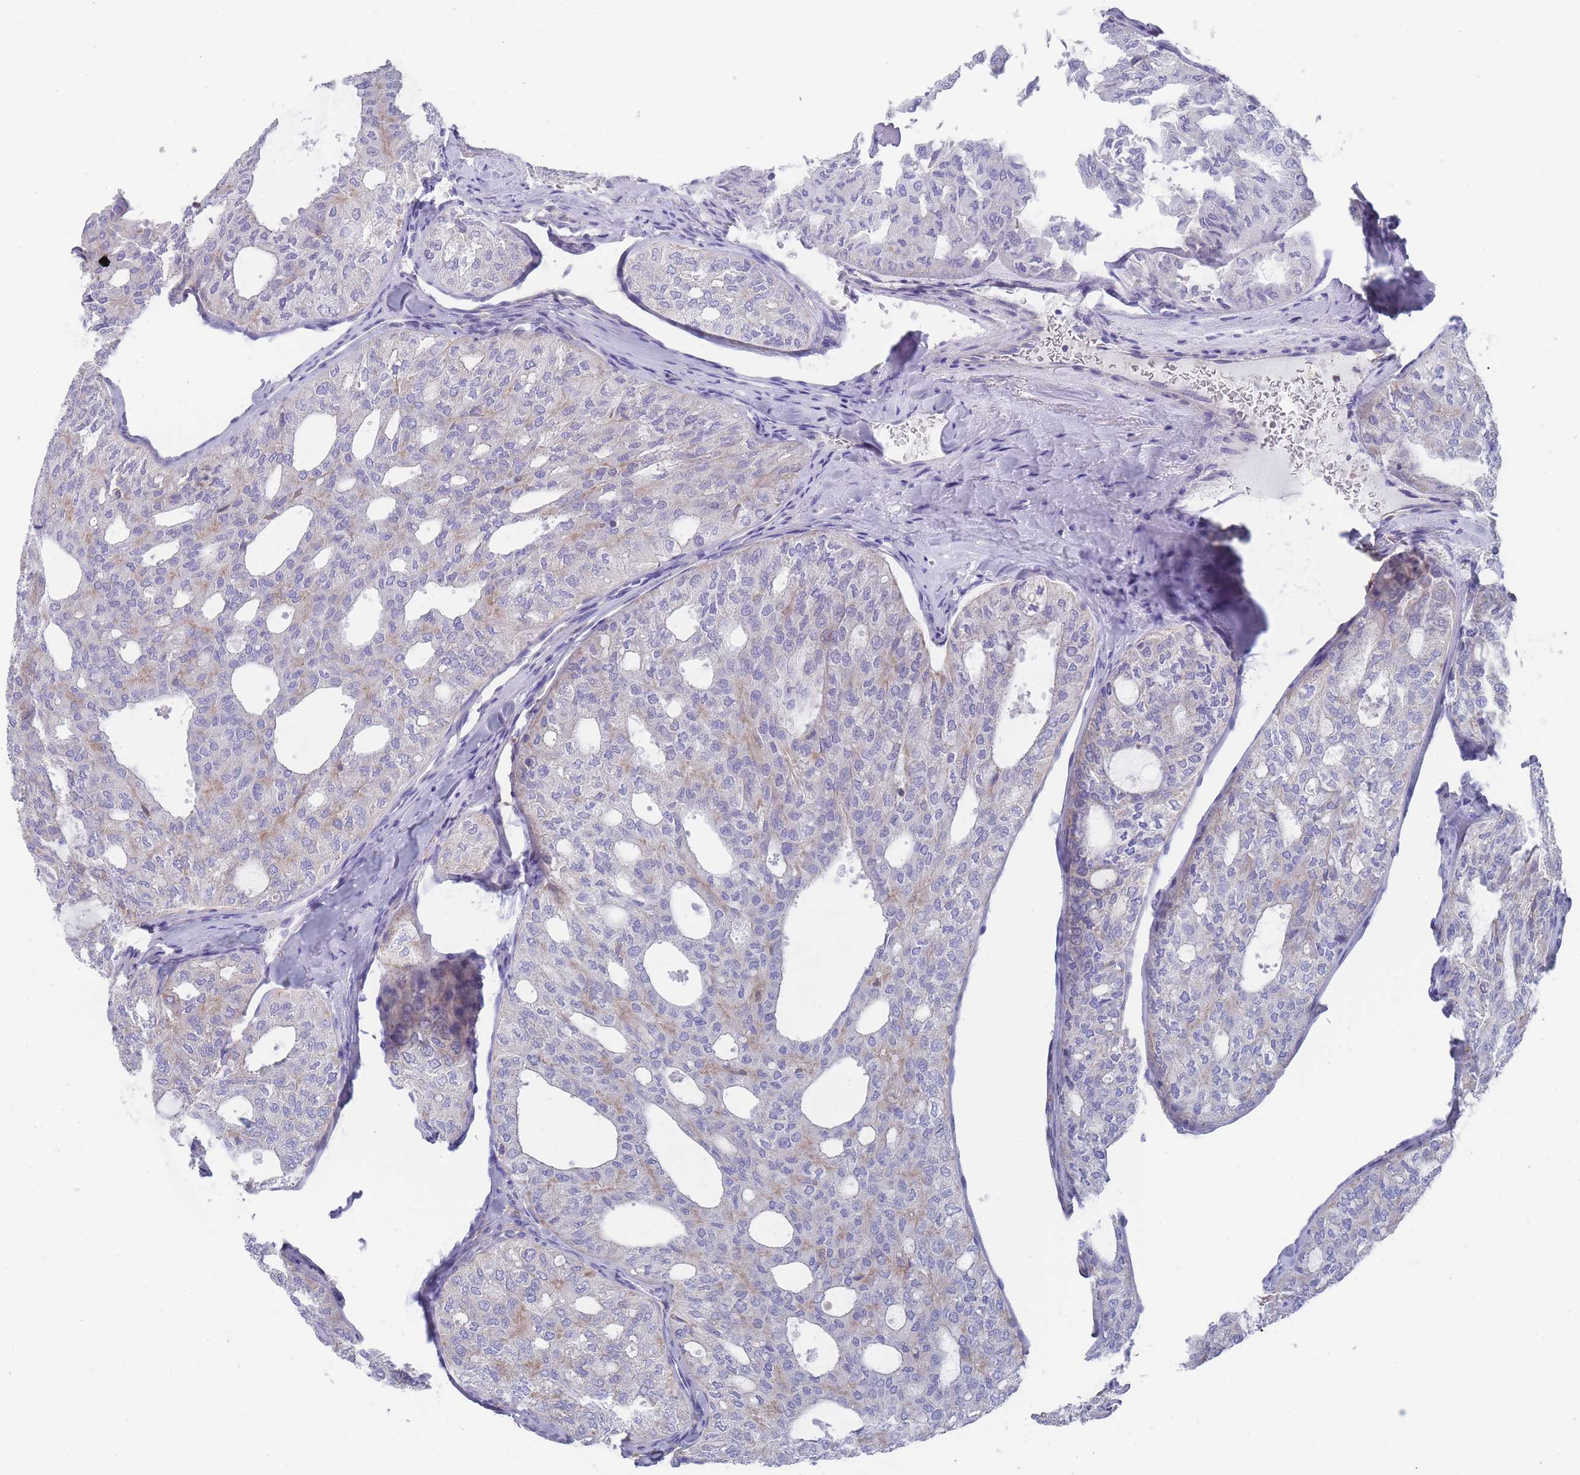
{"staining": {"intensity": "negative", "quantity": "none", "location": "none"}, "tissue": "thyroid cancer", "cell_type": "Tumor cells", "image_type": "cancer", "snomed": [{"axis": "morphology", "description": "Follicular adenoma carcinoma, NOS"}, {"axis": "topography", "description": "Thyroid gland"}], "caption": "A high-resolution photomicrograph shows IHC staining of thyroid cancer, which exhibits no significant staining in tumor cells.", "gene": "SCCPDH", "patient": {"sex": "male", "age": 75}}